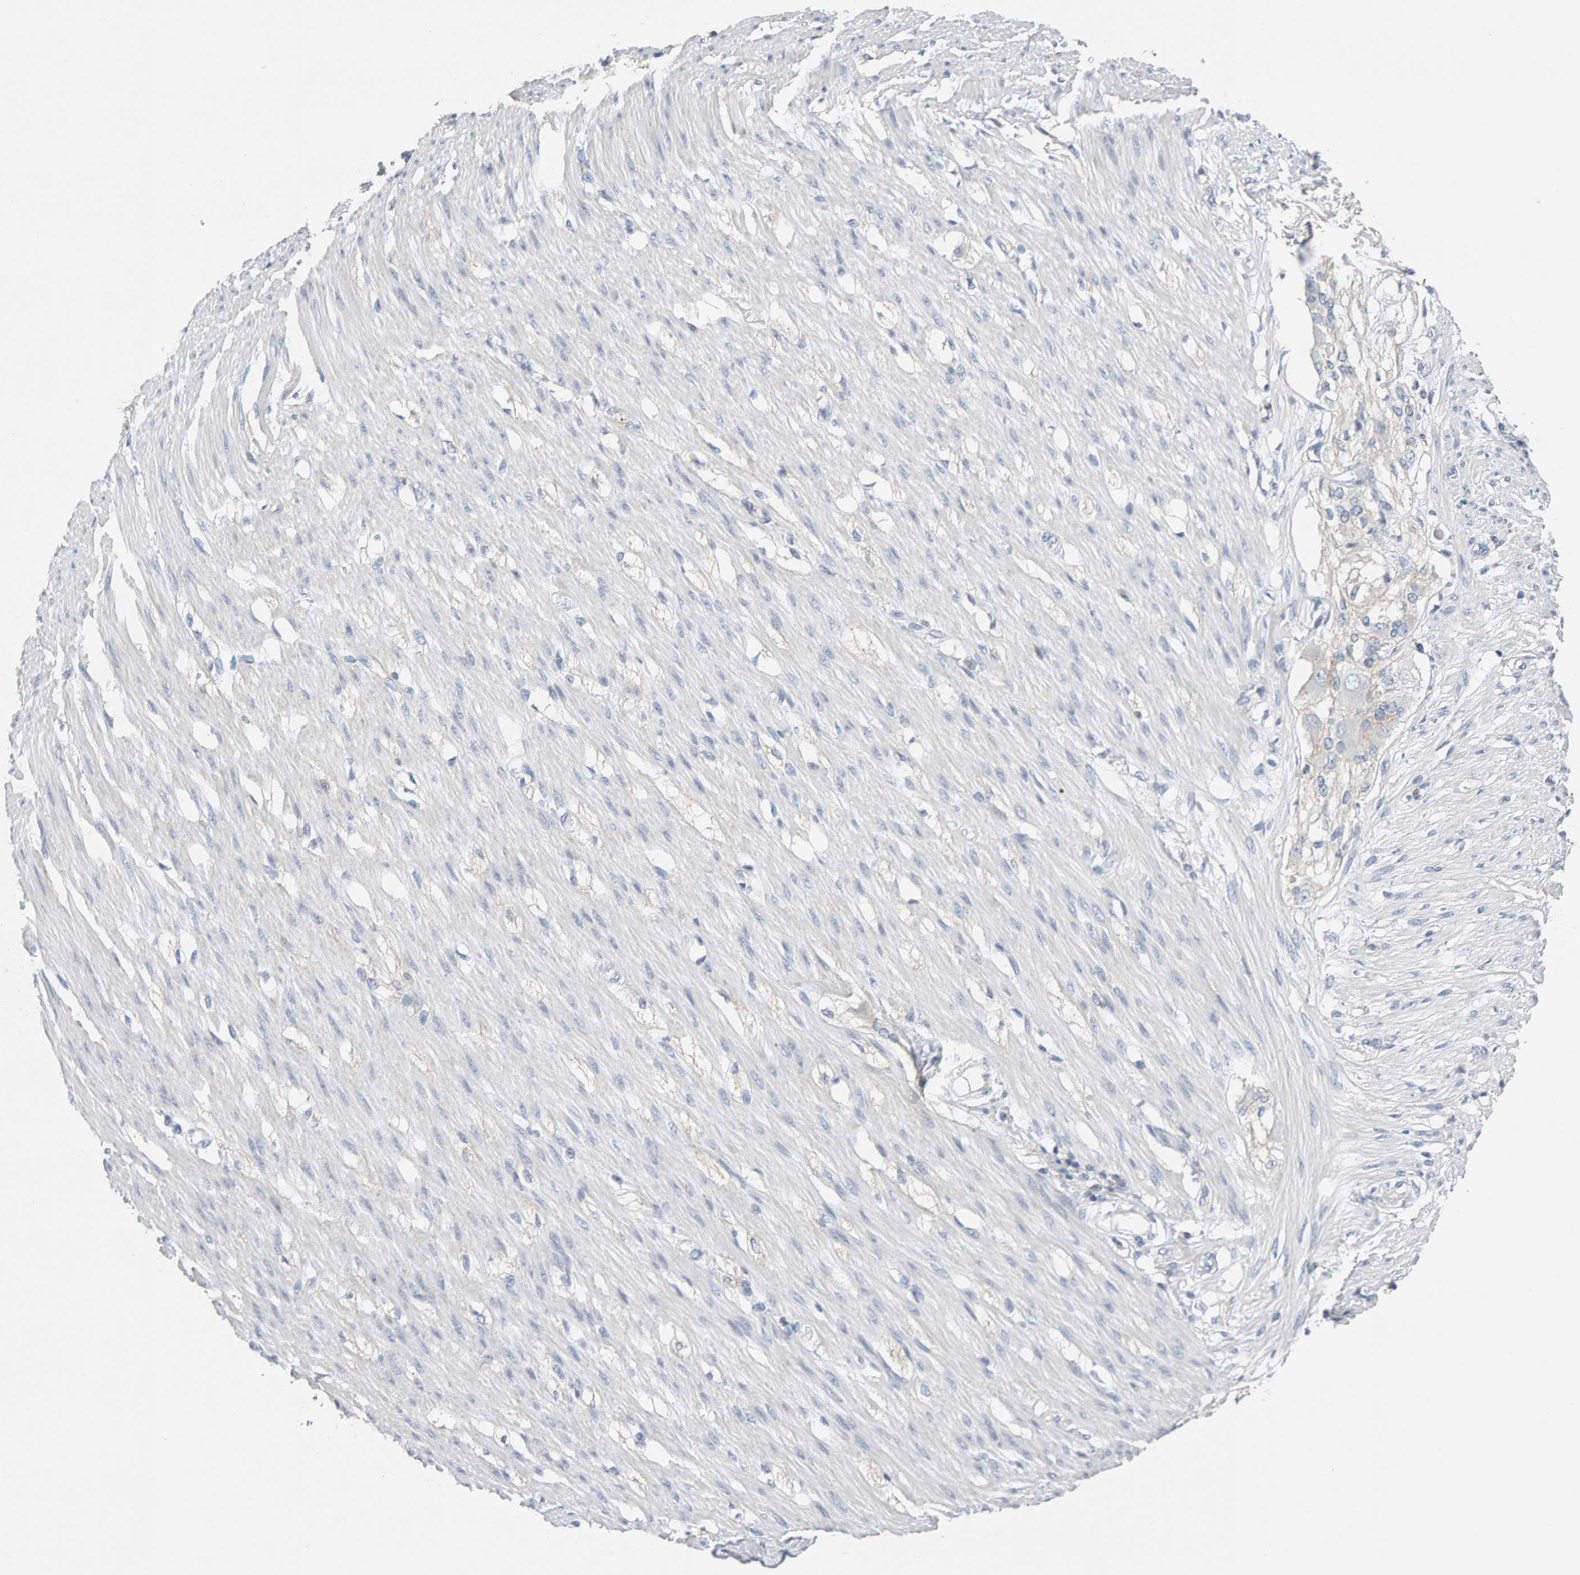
{"staining": {"intensity": "negative", "quantity": "none", "location": "none"}, "tissue": "smooth muscle", "cell_type": "Smooth muscle cells", "image_type": "normal", "snomed": [{"axis": "morphology", "description": "Normal tissue, NOS"}, {"axis": "morphology", "description": "Adenocarcinoma, NOS"}, {"axis": "topography", "description": "Smooth muscle"}, {"axis": "topography", "description": "Colon"}], "caption": "Micrograph shows no significant protein expression in smooth muscle cells of unremarkable smooth muscle. (DAB (3,3'-diaminobenzidine) immunohistochemistry visualized using brightfield microscopy, high magnification).", "gene": "FYN", "patient": {"sex": "male", "age": 14}}